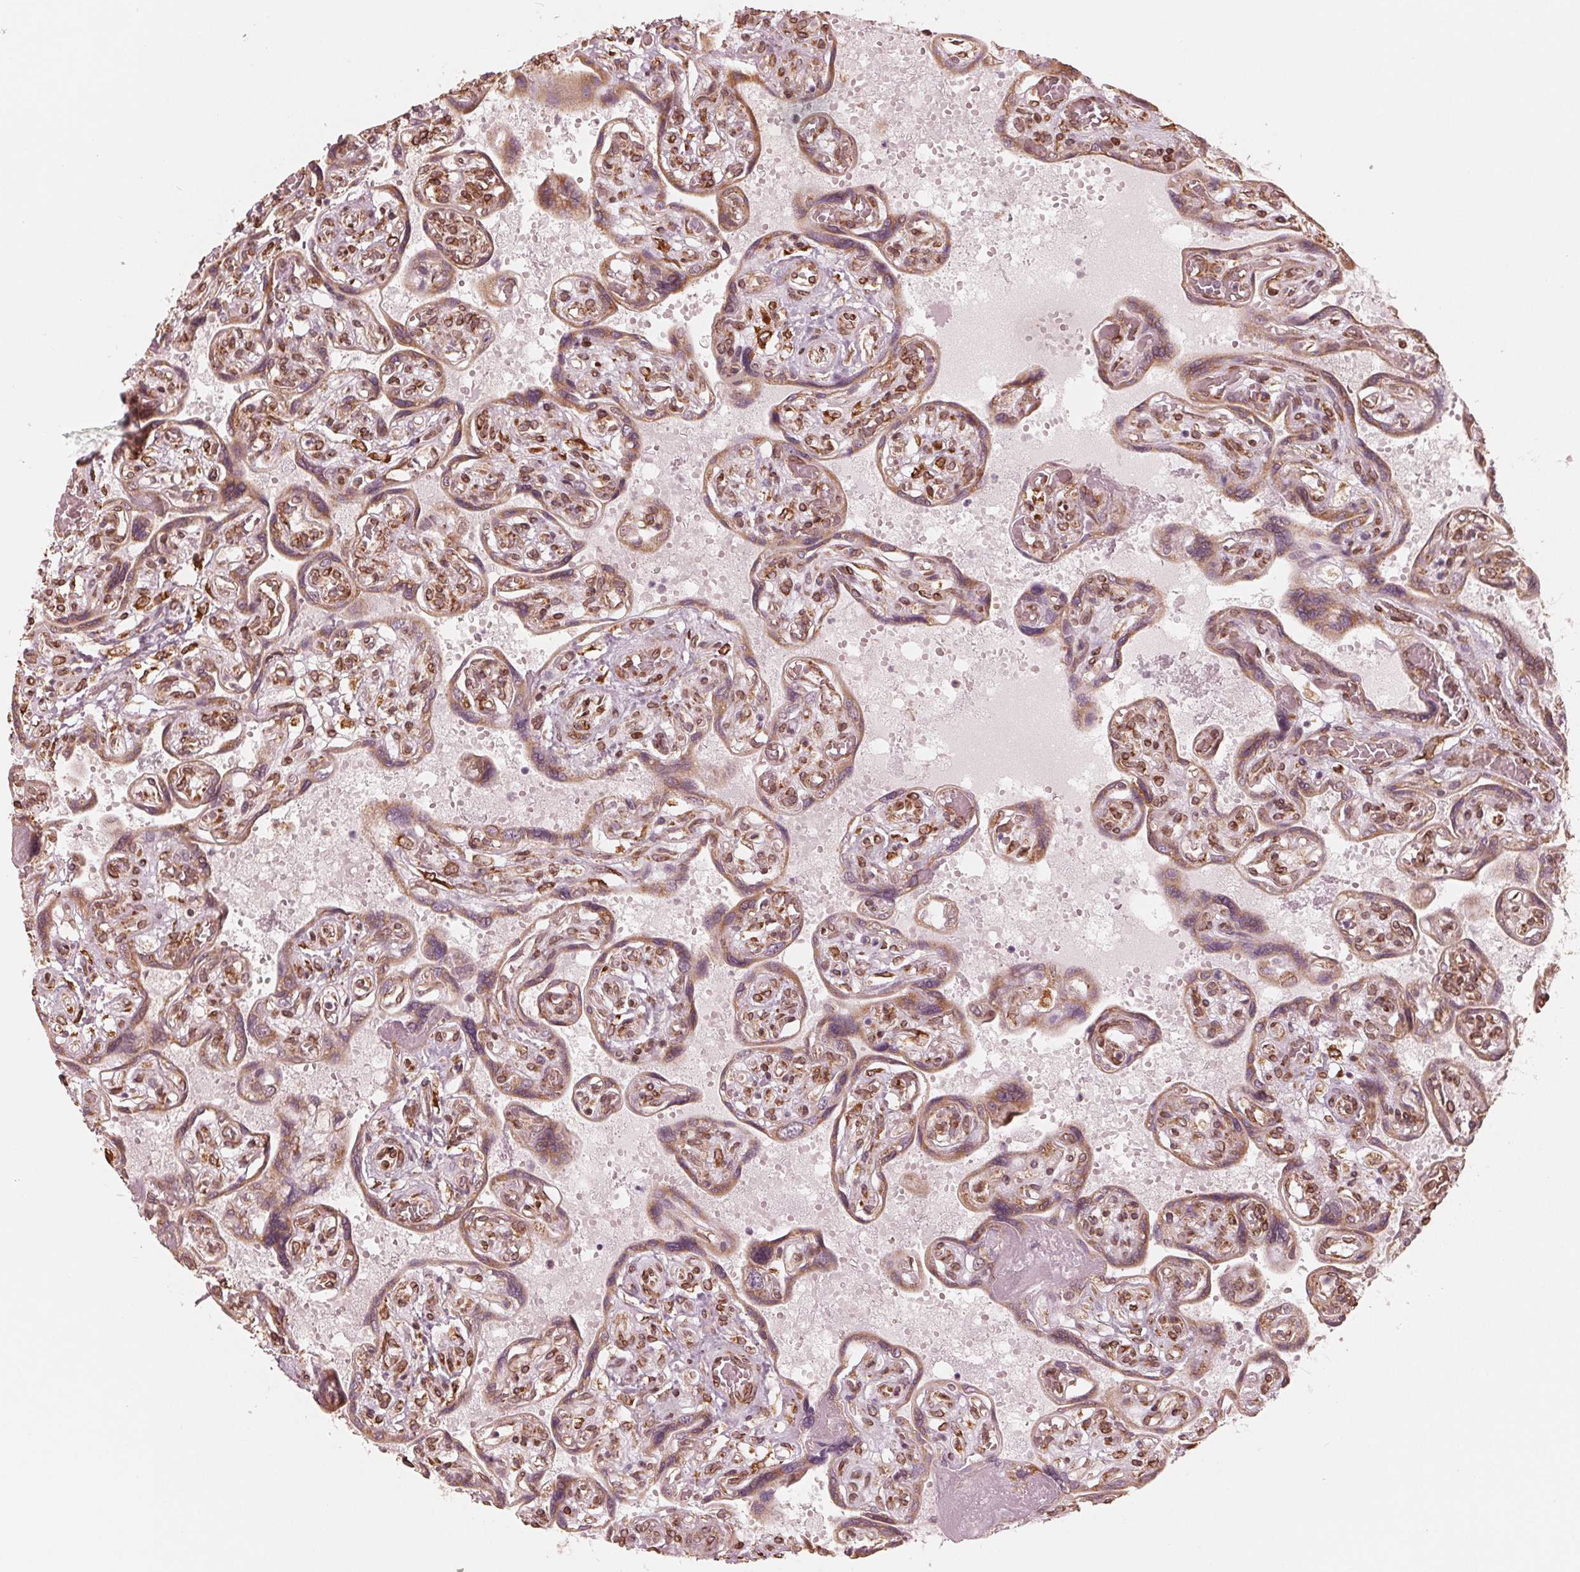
{"staining": {"intensity": "strong", "quantity": ">75%", "location": "cytoplasmic/membranous"}, "tissue": "placenta", "cell_type": "Decidual cells", "image_type": "normal", "snomed": [{"axis": "morphology", "description": "Normal tissue, NOS"}, {"axis": "topography", "description": "Placenta"}], "caption": "Immunohistochemistry of normal human placenta shows high levels of strong cytoplasmic/membranous expression in about >75% of decidual cells. (DAB IHC with brightfield microscopy, high magnification).", "gene": "IKBIP", "patient": {"sex": "female", "age": 32}}